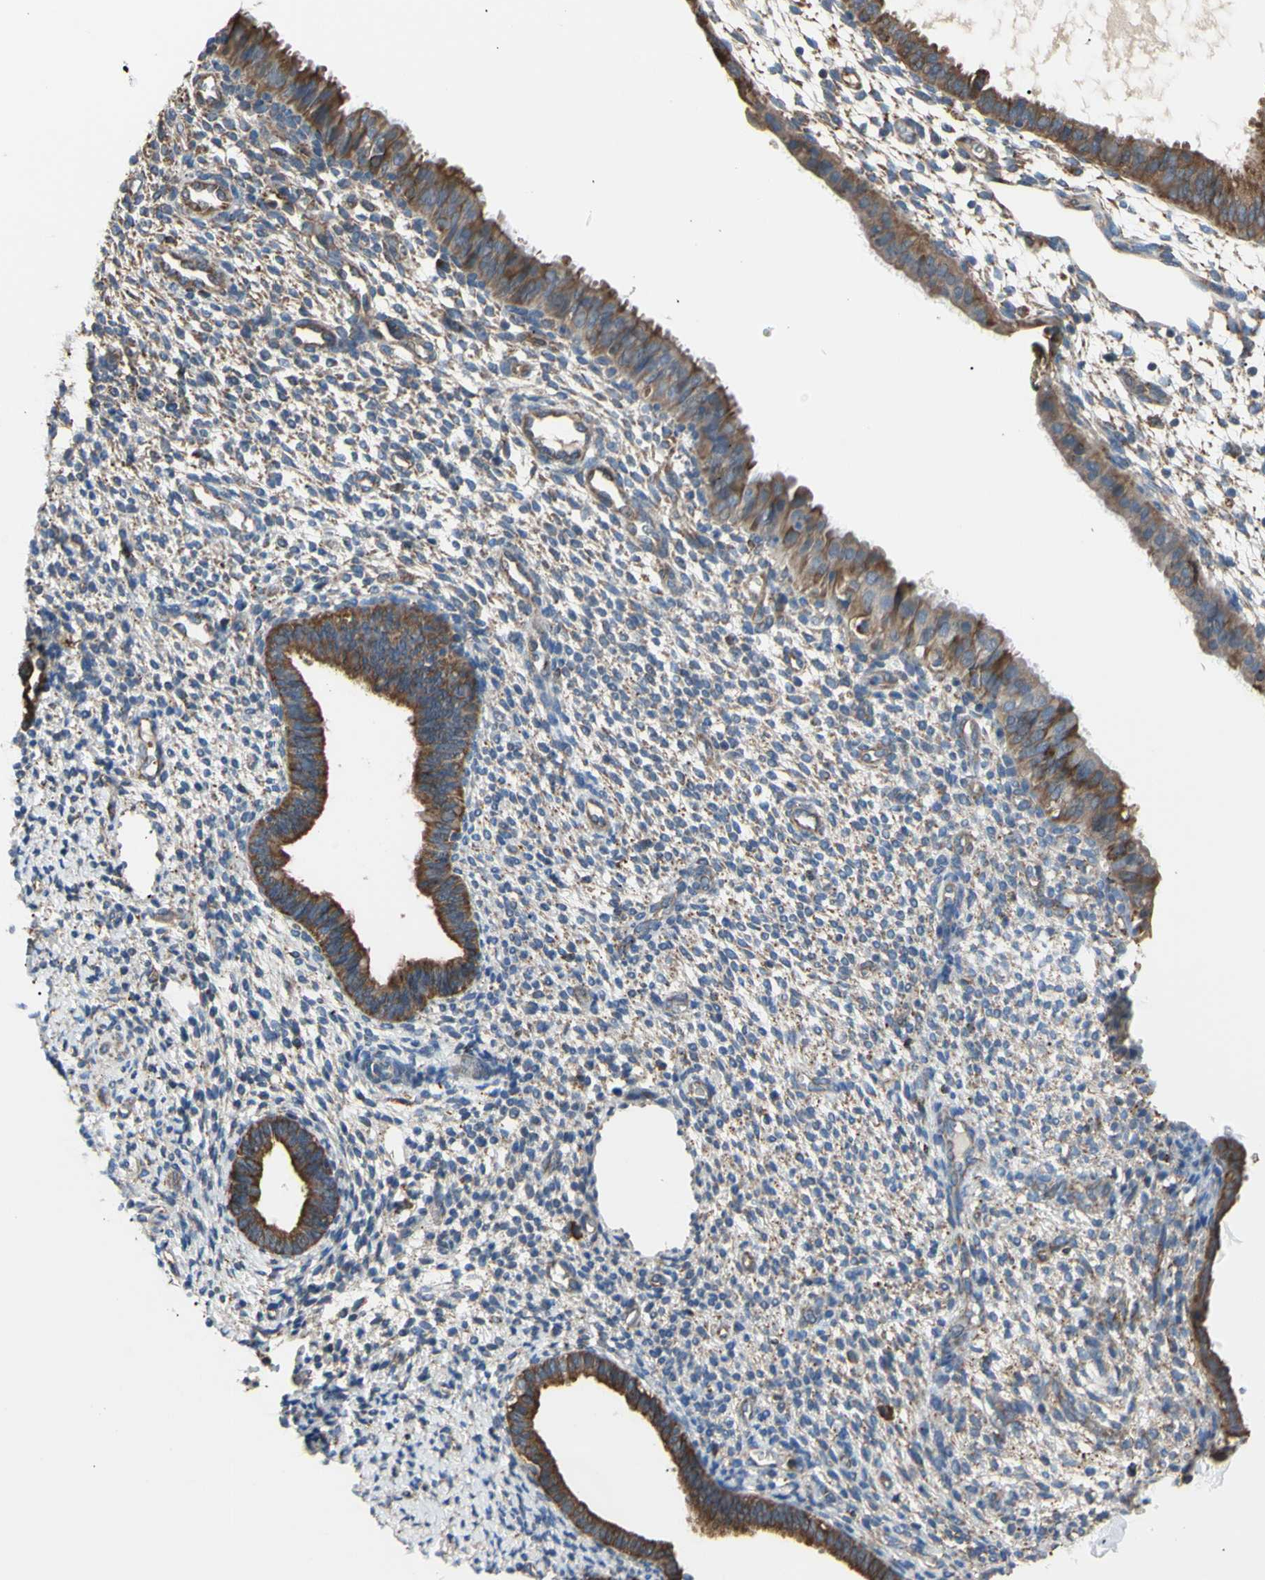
{"staining": {"intensity": "weak", "quantity": "25%-75%", "location": "cytoplasmic/membranous"}, "tissue": "endometrium", "cell_type": "Cells in endometrial stroma", "image_type": "normal", "snomed": [{"axis": "morphology", "description": "Normal tissue, NOS"}, {"axis": "topography", "description": "Endometrium"}], "caption": "The micrograph reveals staining of benign endometrium, revealing weak cytoplasmic/membranous protein expression (brown color) within cells in endometrial stroma.", "gene": "BMF", "patient": {"sex": "female", "age": 61}}